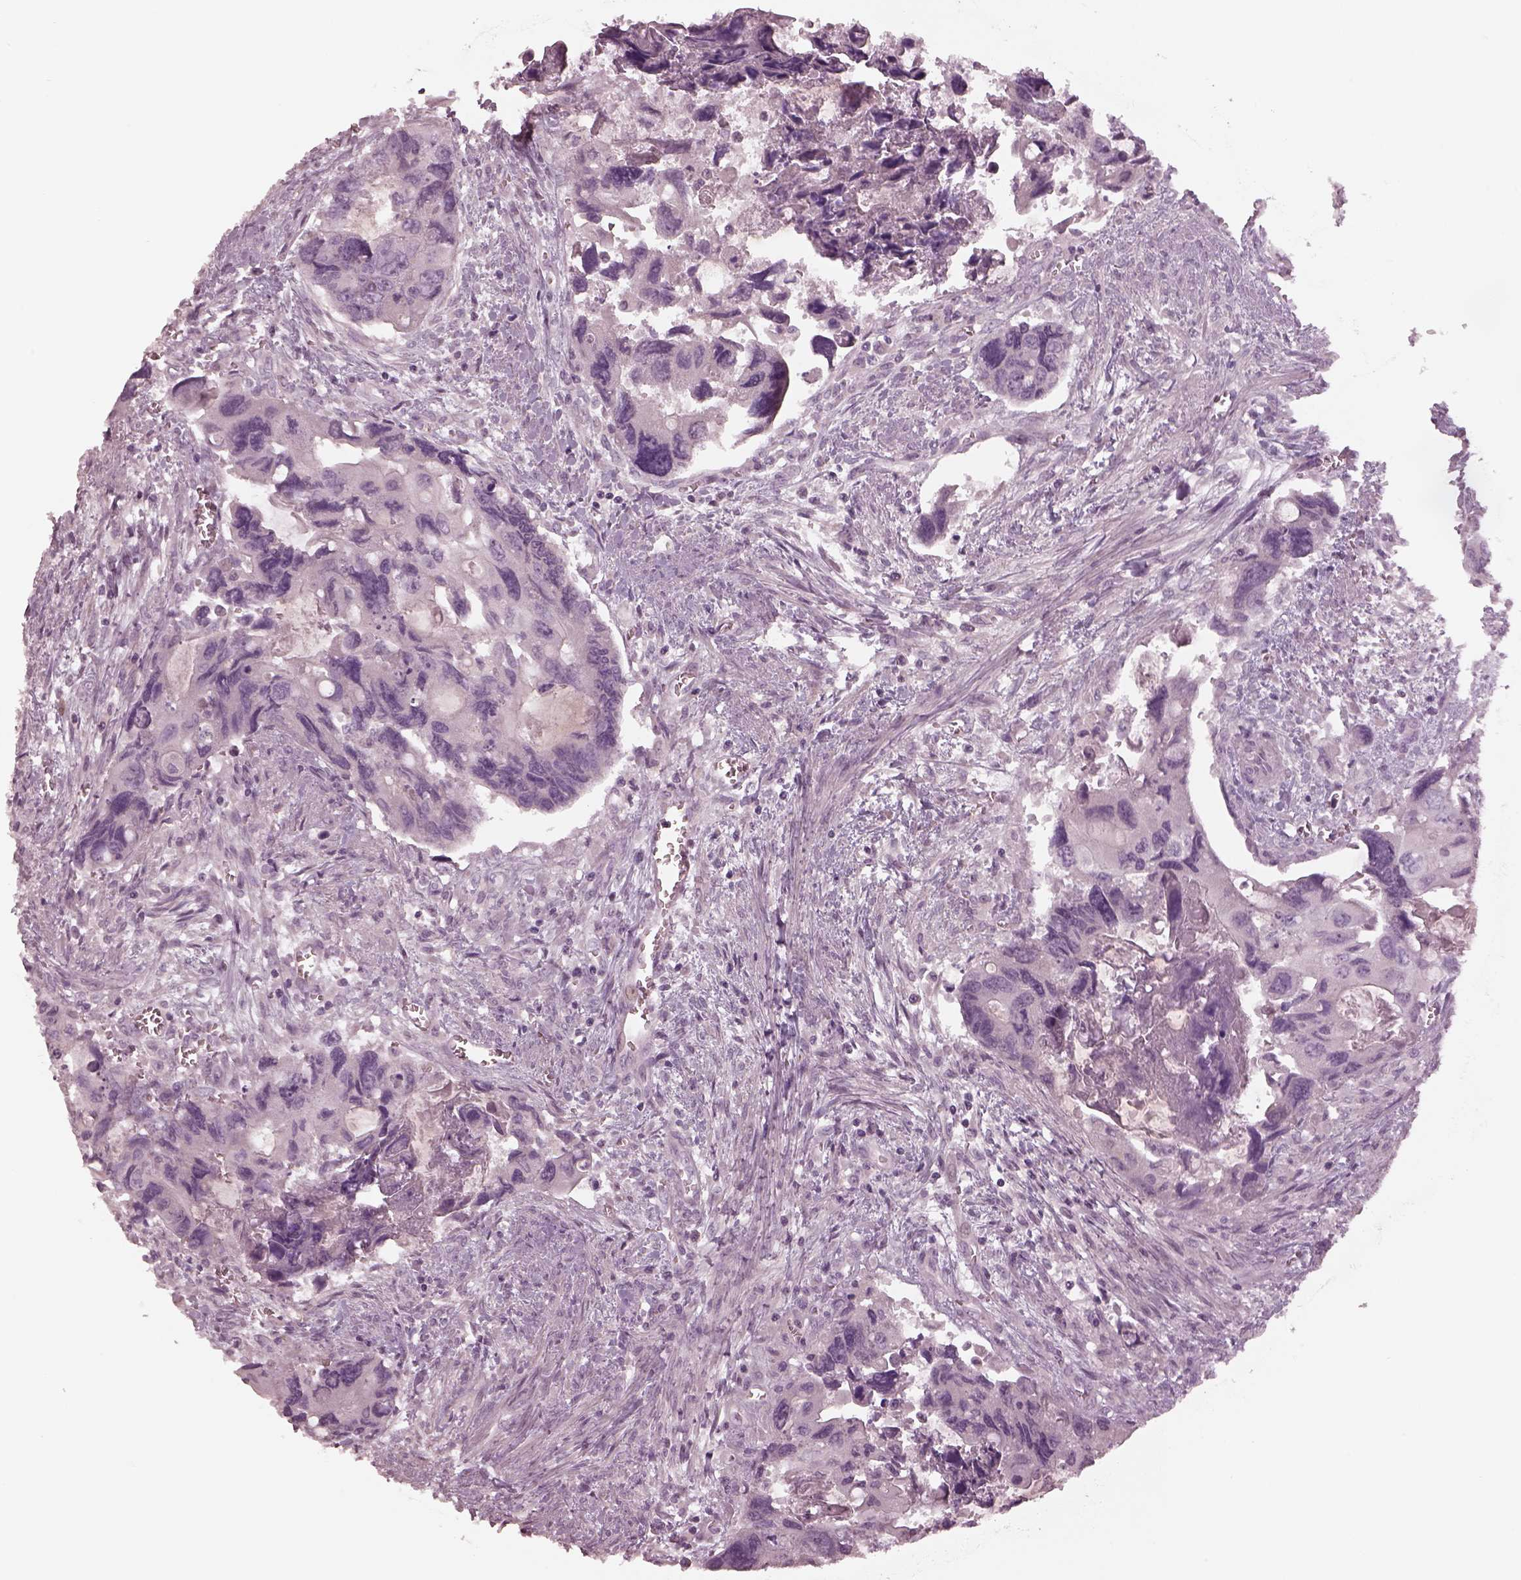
{"staining": {"intensity": "negative", "quantity": "none", "location": "none"}, "tissue": "colorectal cancer", "cell_type": "Tumor cells", "image_type": "cancer", "snomed": [{"axis": "morphology", "description": "Adenocarcinoma, NOS"}, {"axis": "topography", "description": "Rectum"}], "caption": "There is no significant positivity in tumor cells of colorectal cancer.", "gene": "MIA", "patient": {"sex": "male", "age": 62}}